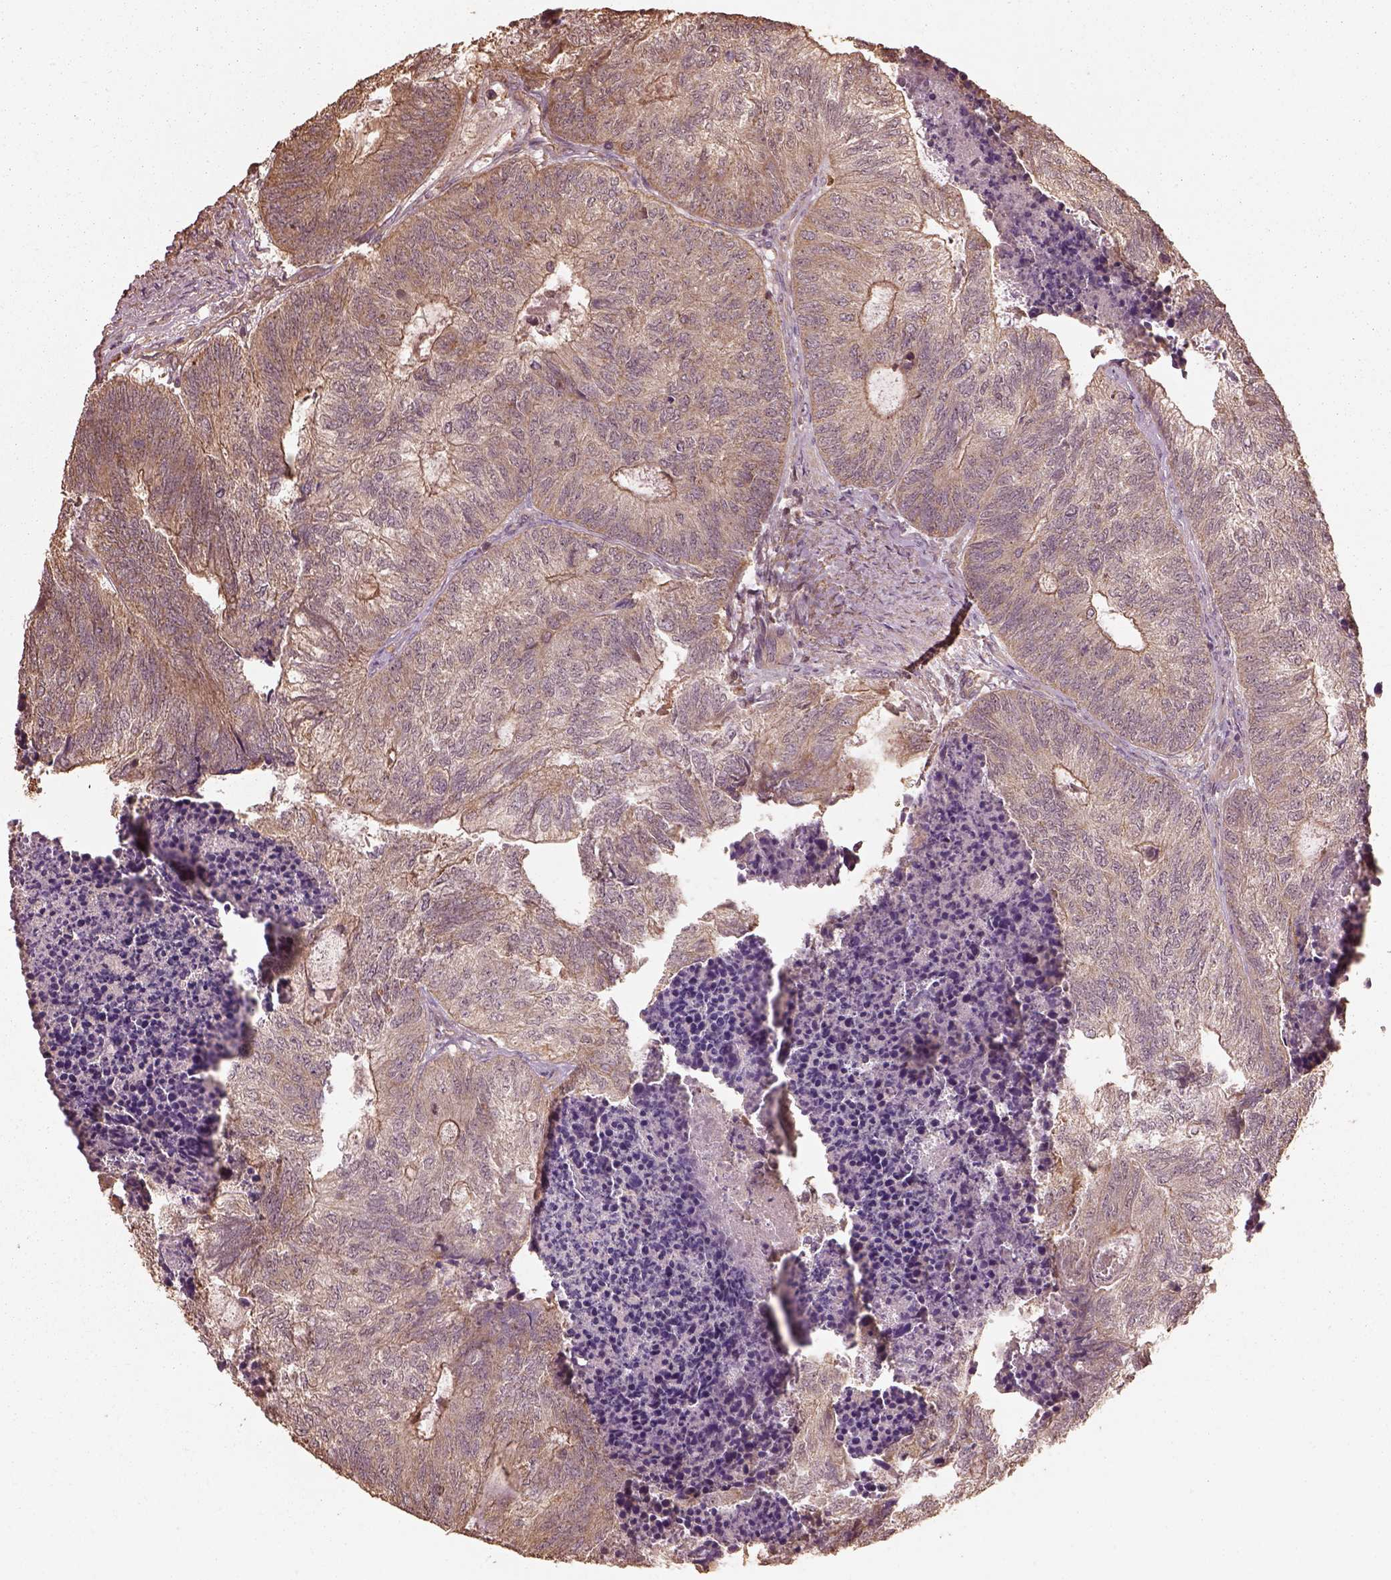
{"staining": {"intensity": "moderate", "quantity": "25%-75%", "location": "cytoplasmic/membranous"}, "tissue": "colorectal cancer", "cell_type": "Tumor cells", "image_type": "cancer", "snomed": [{"axis": "morphology", "description": "Adenocarcinoma, NOS"}, {"axis": "topography", "description": "Colon"}], "caption": "Immunohistochemical staining of colorectal cancer demonstrates medium levels of moderate cytoplasmic/membranous expression in about 25%-75% of tumor cells.", "gene": "METTL4", "patient": {"sex": "female", "age": 67}}